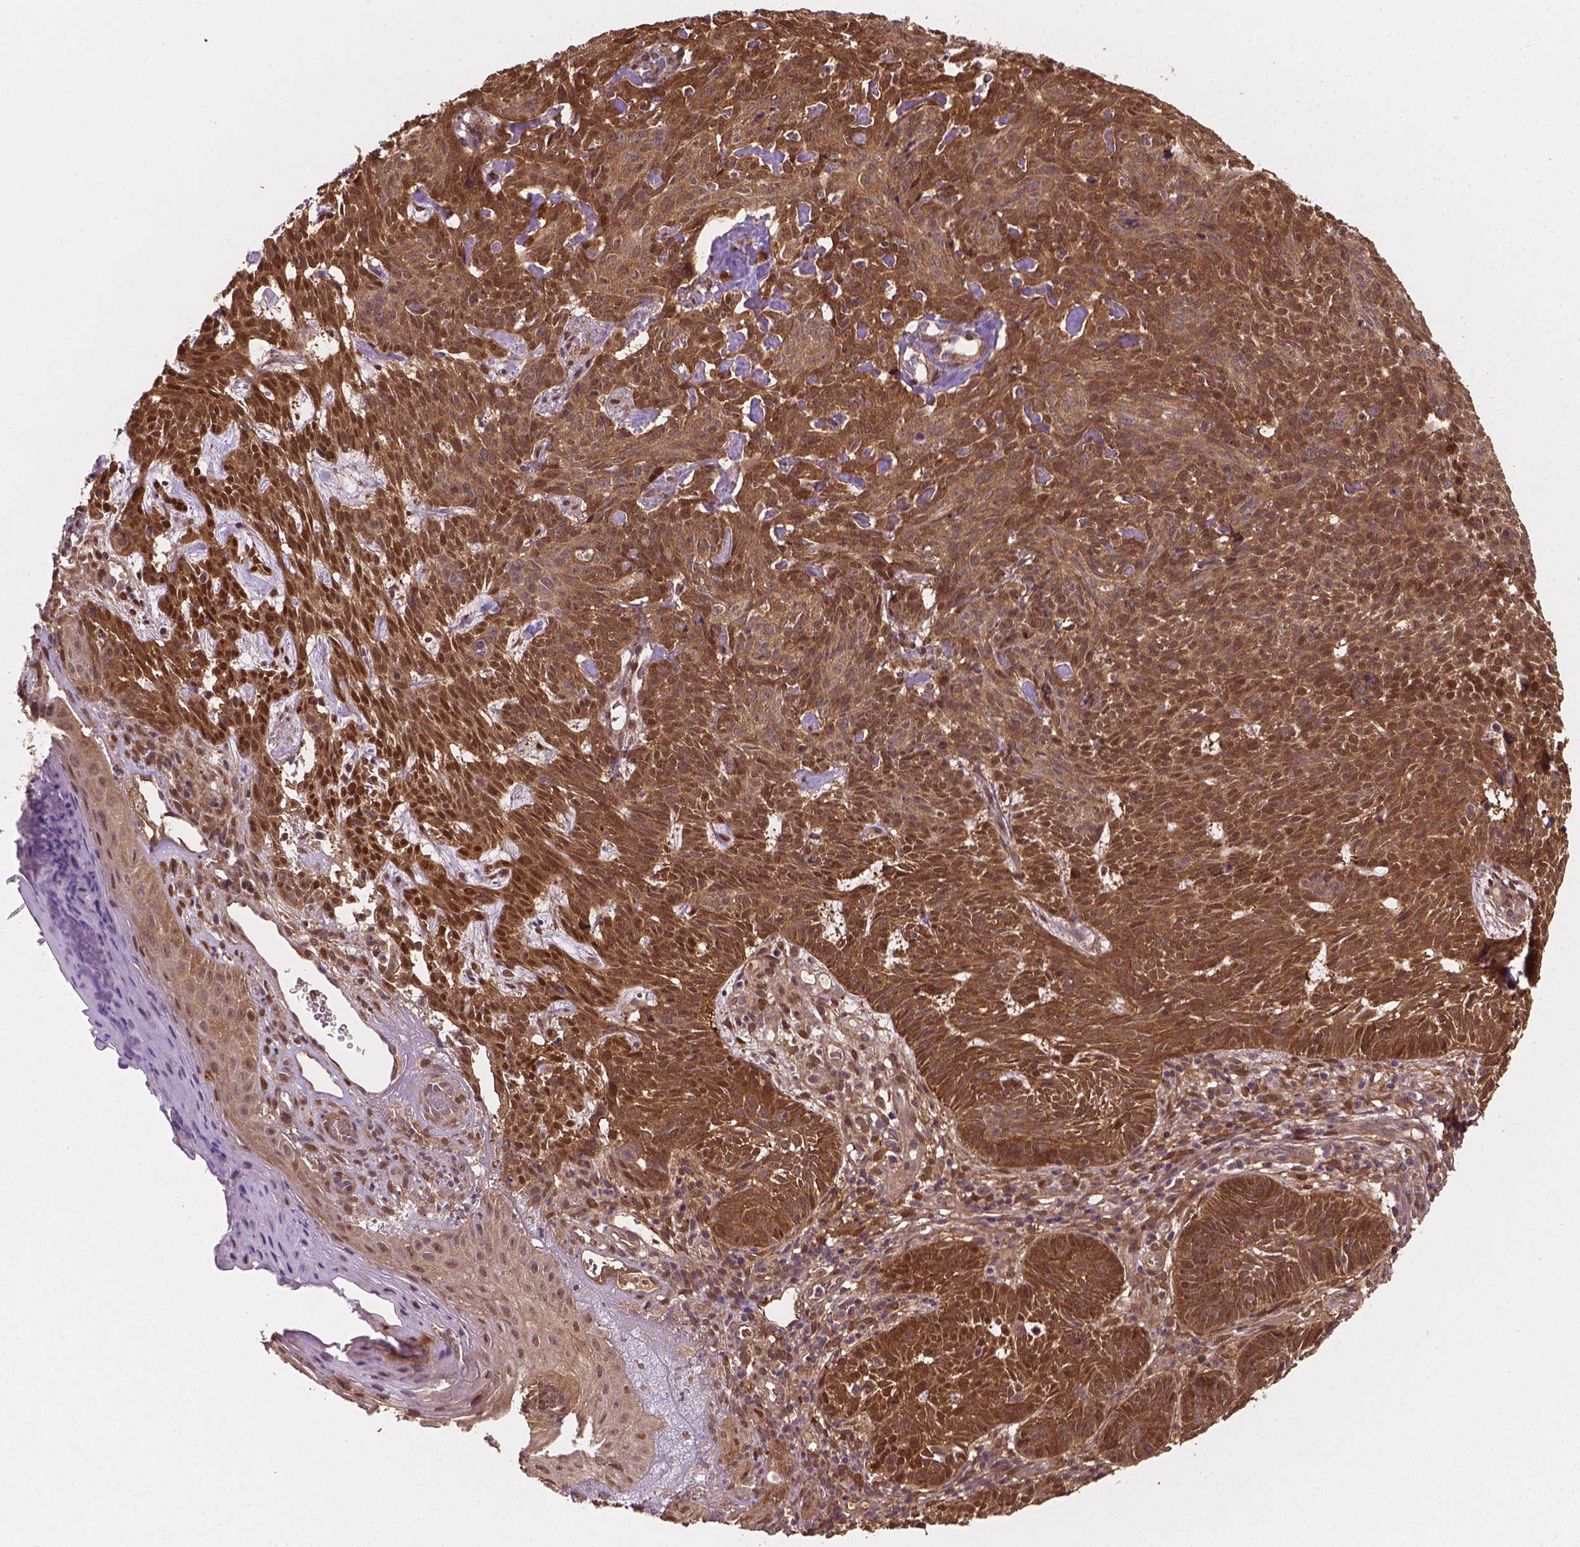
{"staining": {"intensity": "moderate", "quantity": ">75%", "location": "cytoplasmic/membranous,nuclear"}, "tissue": "skin cancer", "cell_type": "Tumor cells", "image_type": "cancer", "snomed": [{"axis": "morphology", "description": "Basal cell carcinoma"}, {"axis": "topography", "description": "Skin"}], "caption": "Protein expression analysis of human basal cell carcinoma (skin) reveals moderate cytoplasmic/membranous and nuclear expression in about >75% of tumor cells. The staining is performed using DAB (3,3'-diaminobenzidine) brown chromogen to label protein expression. The nuclei are counter-stained blue using hematoxylin.", "gene": "YAP1", "patient": {"sex": "male", "age": 59}}